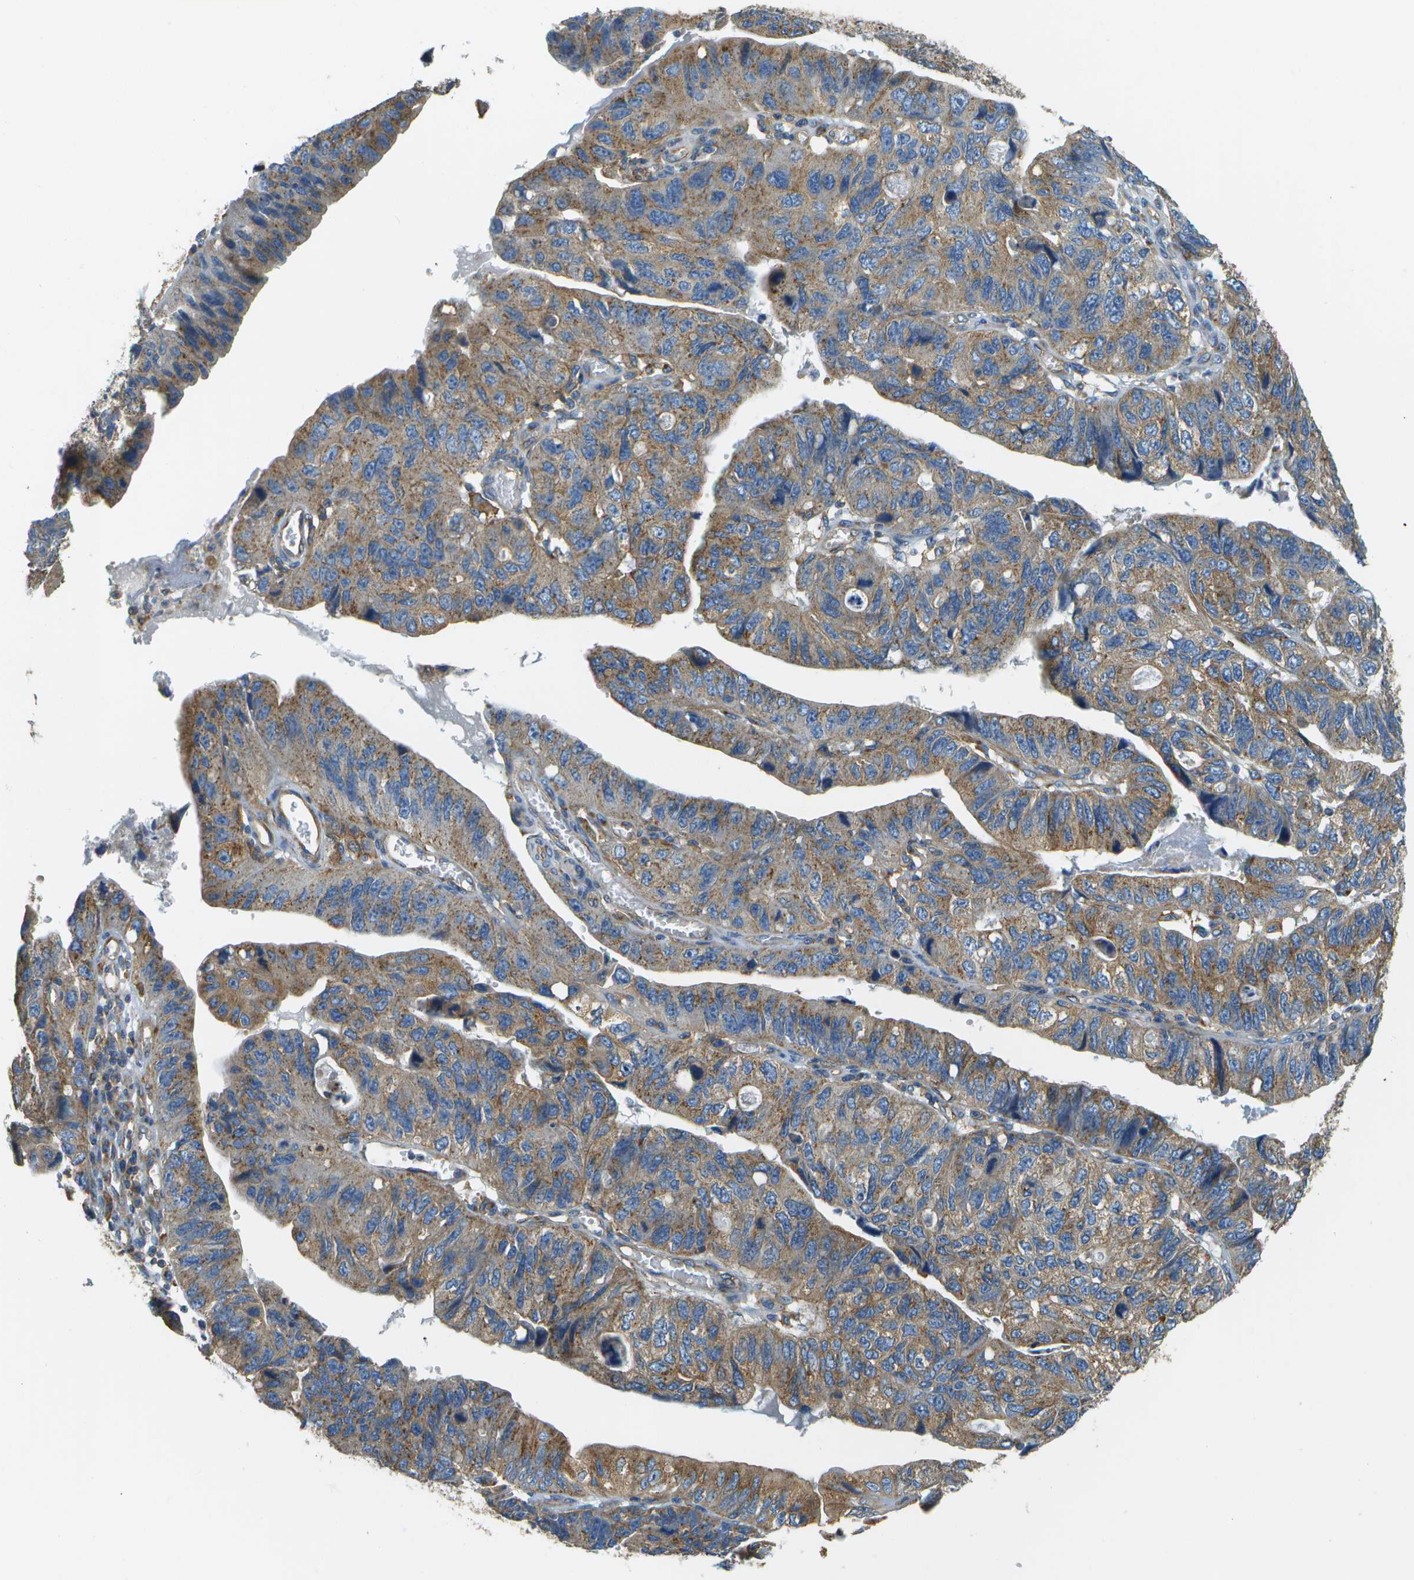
{"staining": {"intensity": "moderate", "quantity": ">75%", "location": "cytoplasmic/membranous"}, "tissue": "stomach cancer", "cell_type": "Tumor cells", "image_type": "cancer", "snomed": [{"axis": "morphology", "description": "Adenocarcinoma, NOS"}, {"axis": "topography", "description": "Stomach"}], "caption": "A brown stain highlights moderate cytoplasmic/membranous positivity of a protein in stomach cancer tumor cells.", "gene": "CLTC", "patient": {"sex": "male", "age": 59}}